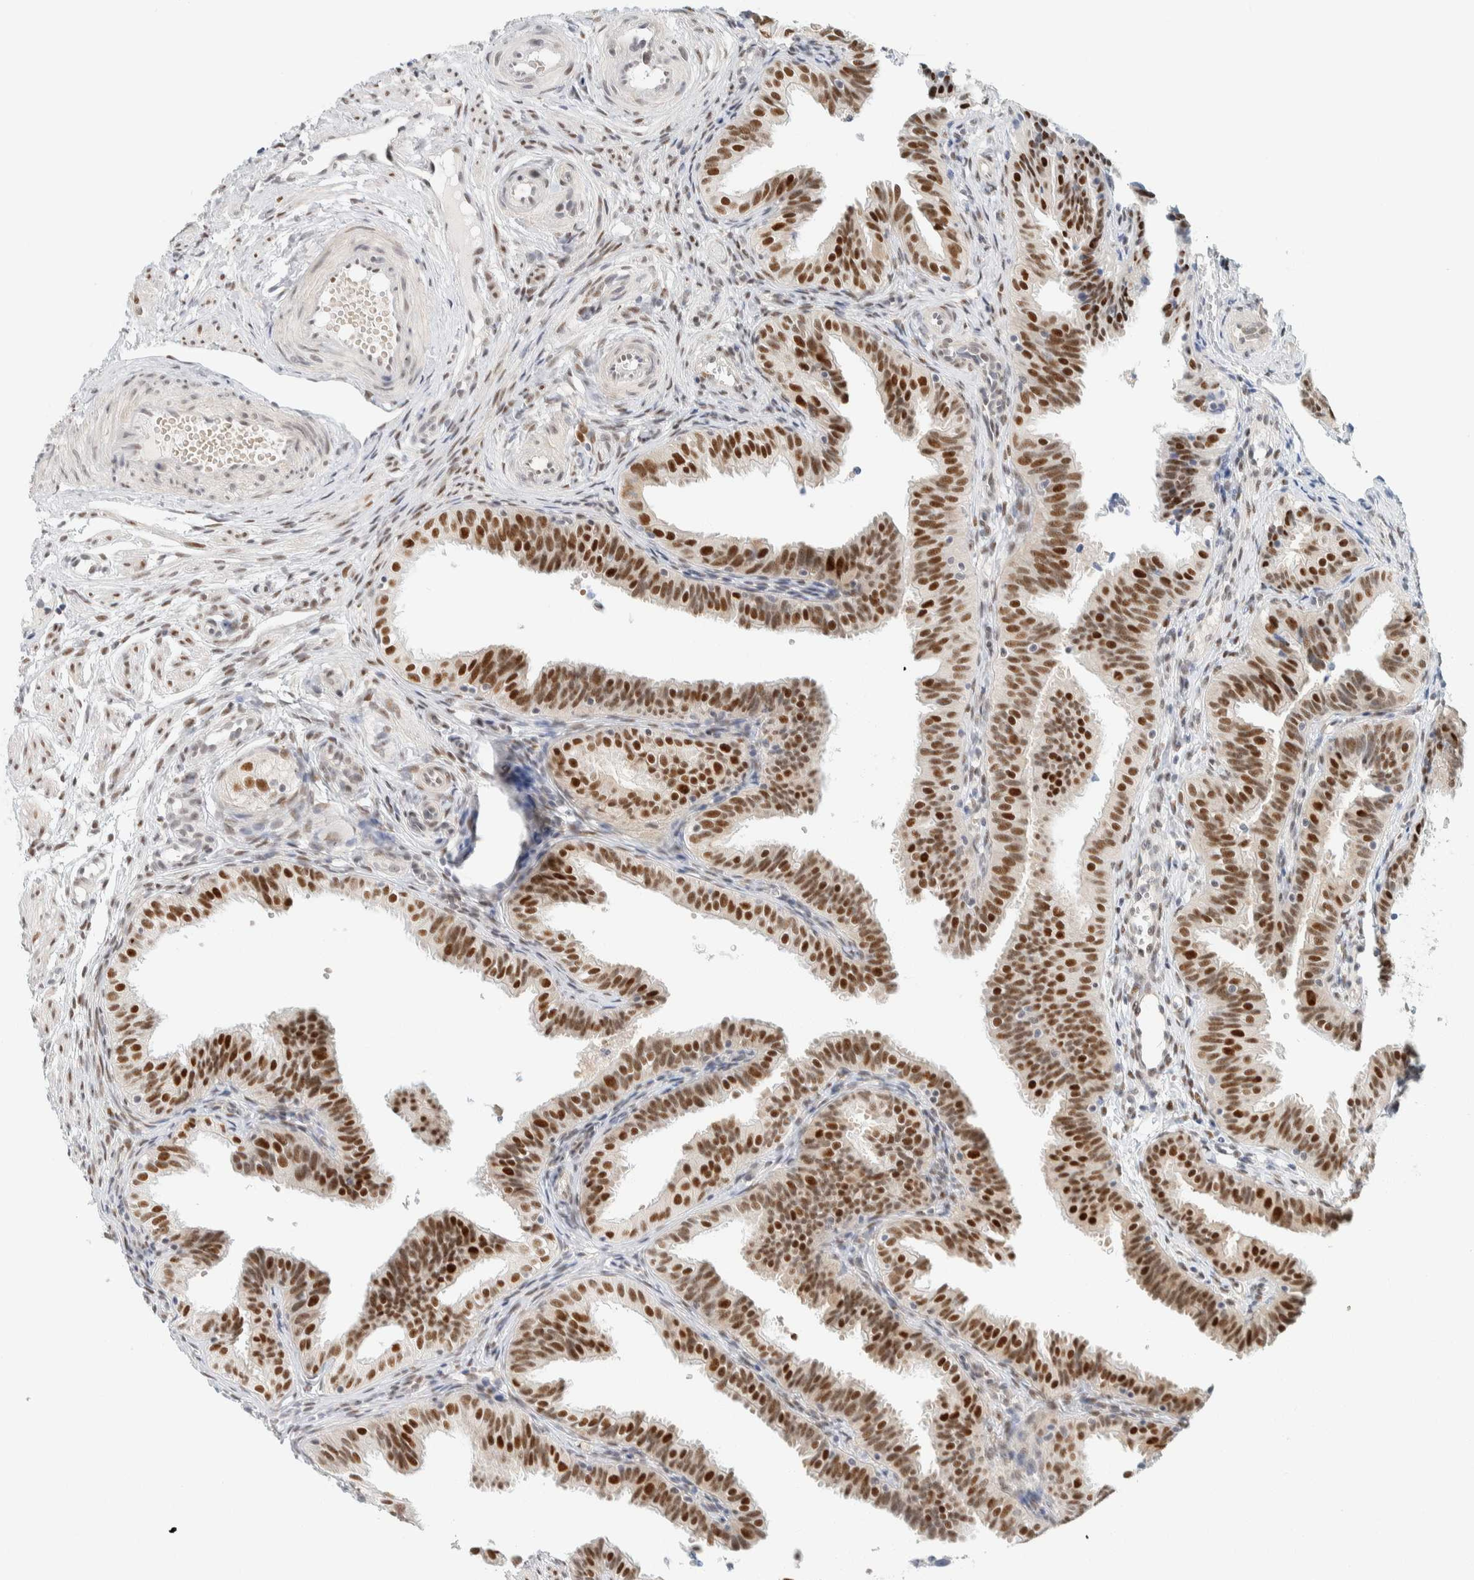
{"staining": {"intensity": "strong", "quantity": ">75%", "location": "nuclear"}, "tissue": "fallopian tube", "cell_type": "Glandular cells", "image_type": "normal", "snomed": [{"axis": "morphology", "description": "Normal tissue, NOS"}, {"axis": "topography", "description": "Fallopian tube"}], "caption": "Fallopian tube stained with DAB immunohistochemistry (IHC) exhibits high levels of strong nuclear staining in about >75% of glandular cells. The protein is stained brown, and the nuclei are stained in blue (DAB (3,3'-diaminobenzidine) IHC with brightfield microscopy, high magnification).", "gene": "ZNF683", "patient": {"sex": "female", "age": 35}}